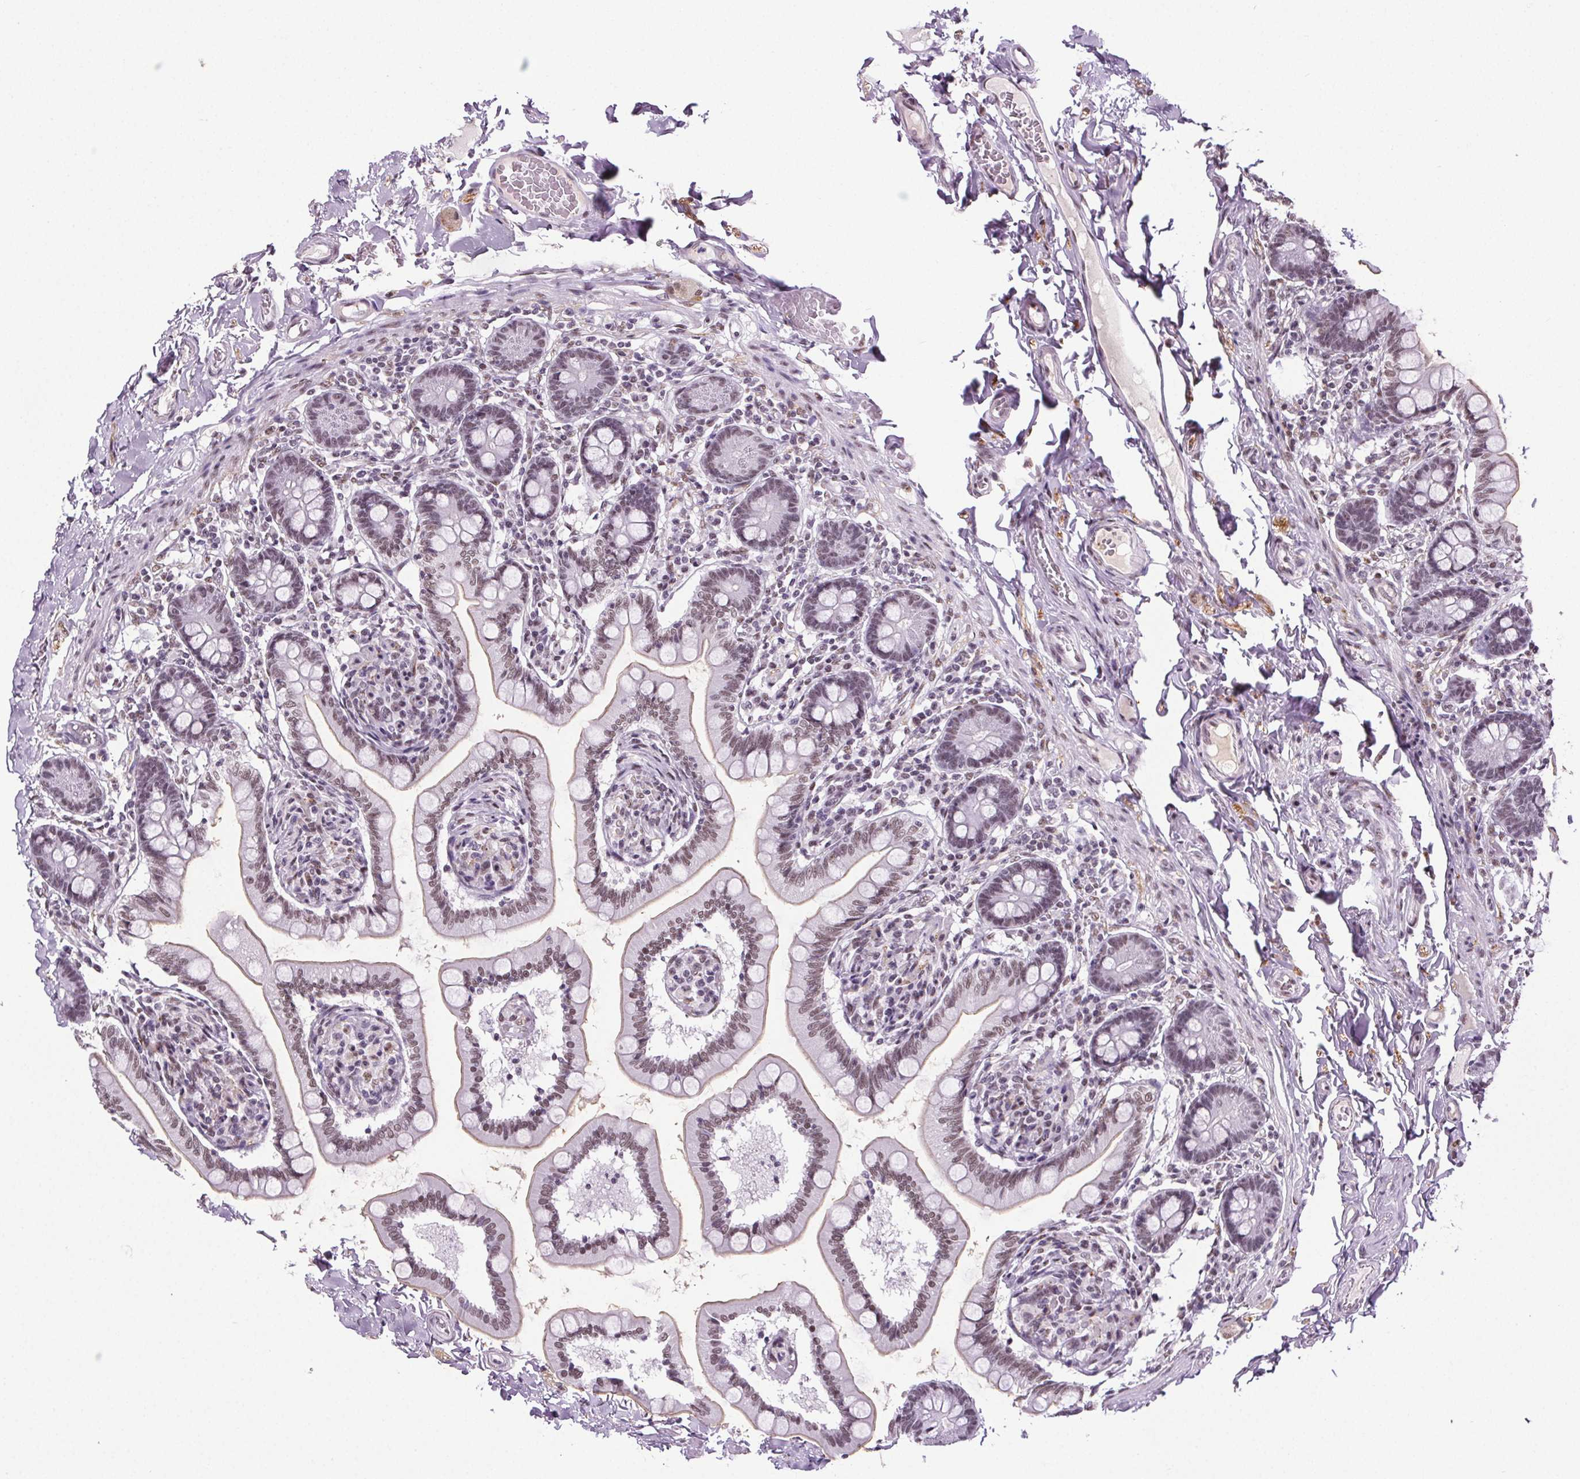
{"staining": {"intensity": "moderate", "quantity": "25%-75%", "location": "nuclear"}, "tissue": "small intestine", "cell_type": "Glandular cells", "image_type": "normal", "snomed": [{"axis": "morphology", "description": "Normal tissue, NOS"}, {"axis": "topography", "description": "Small intestine"}], "caption": "Human small intestine stained for a protein (brown) displays moderate nuclear positive staining in about 25%-75% of glandular cells.", "gene": "GP6", "patient": {"sex": "female", "age": 64}}